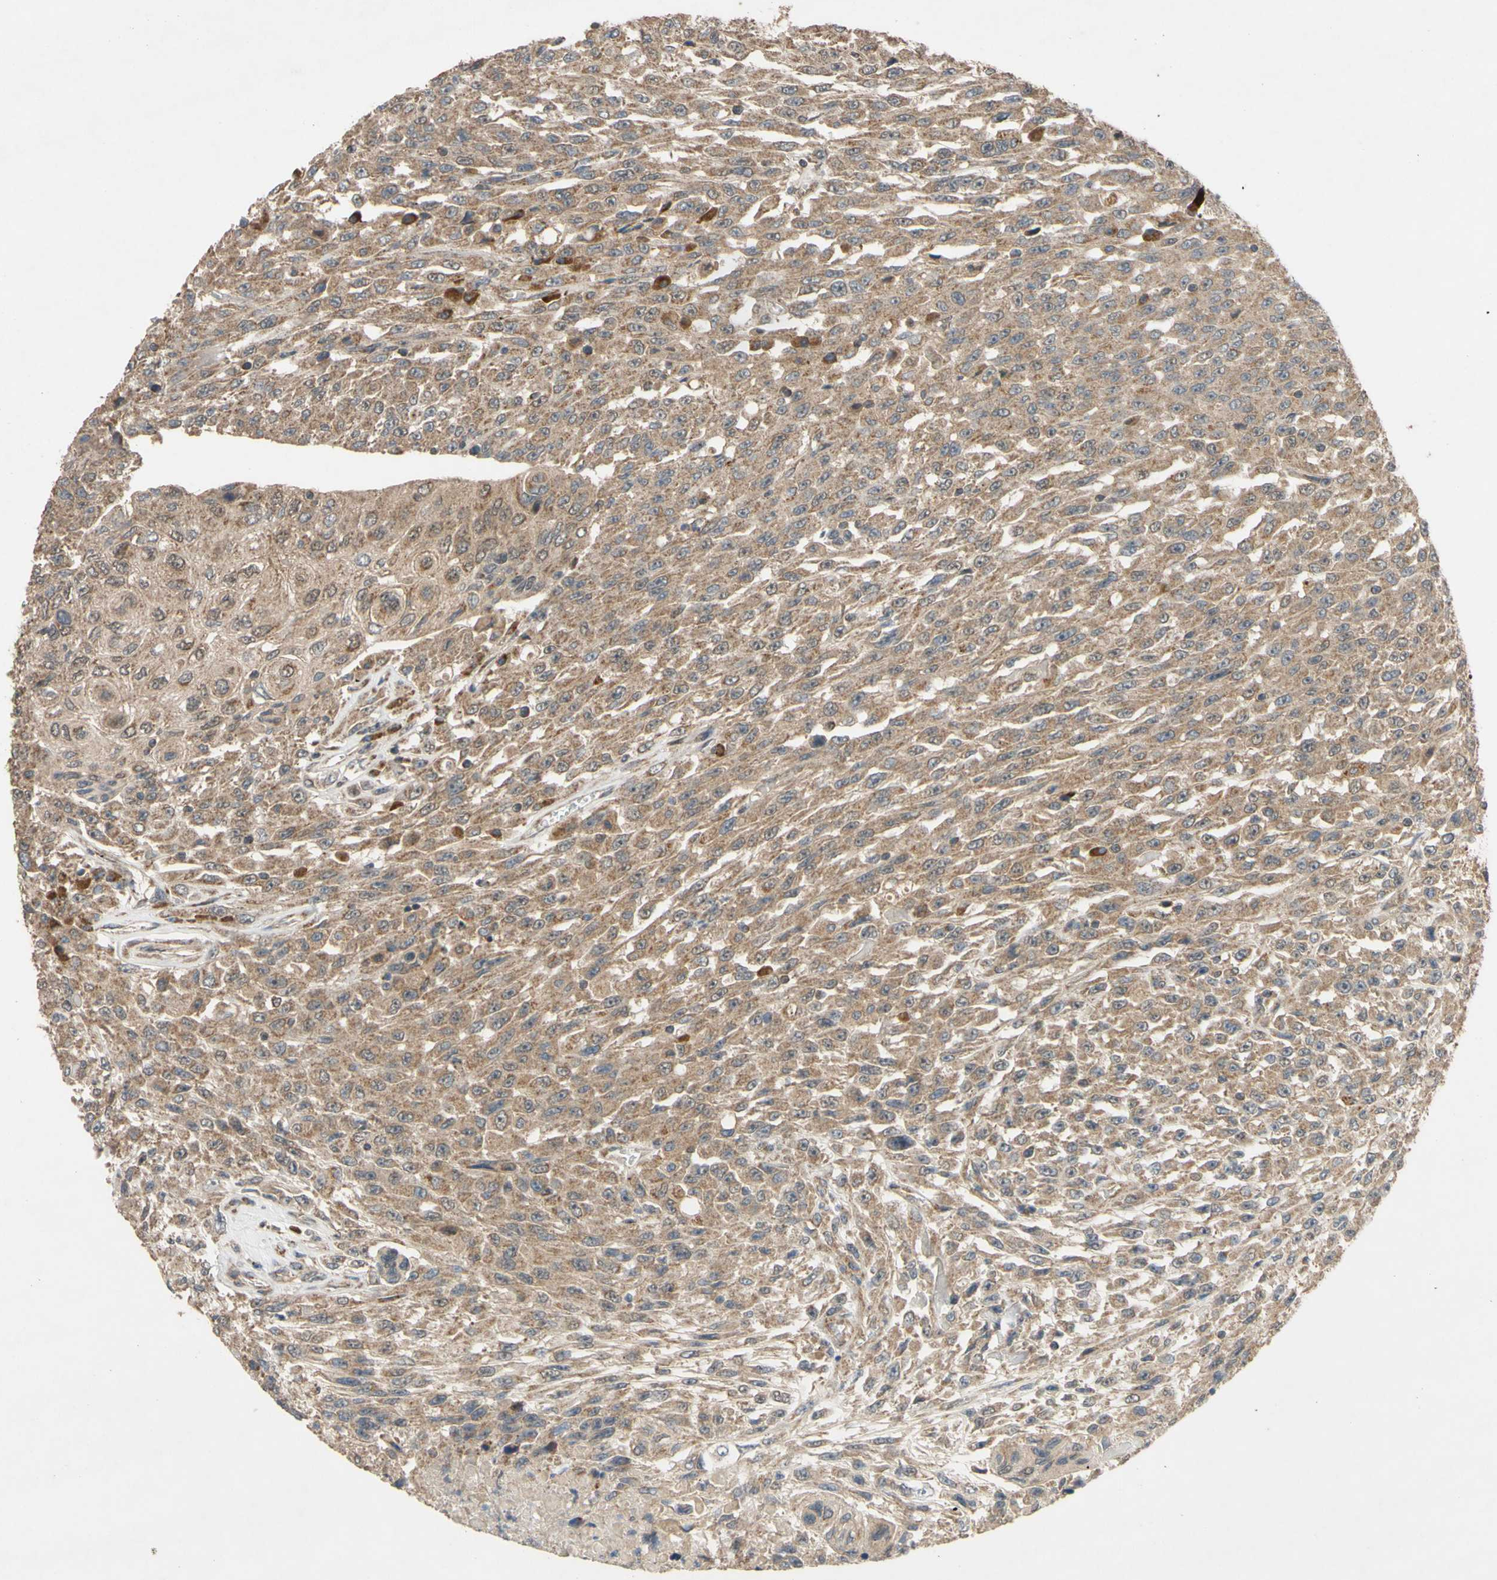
{"staining": {"intensity": "moderate", "quantity": ">75%", "location": "cytoplasmic/membranous"}, "tissue": "urothelial cancer", "cell_type": "Tumor cells", "image_type": "cancer", "snomed": [{"axis": "morphology", "description": "Urothelial carcinoma, High grade"}, {"axis": "topography", "description": "Urinary bladder"}], "caption": "Protein staining by IHC exhibits moderate cytoplasmic/membranous staining in approximately >75% of tumor cells in high-grade urothelial carcinoma. Using DAB (3,3'-diaminobenzidine) (brown) and hematoxylin (blue) stains, captured at high magnification using brightfield microscopy.", "gene": "CD164", "patient": {"sex": "male", "age": 66}}